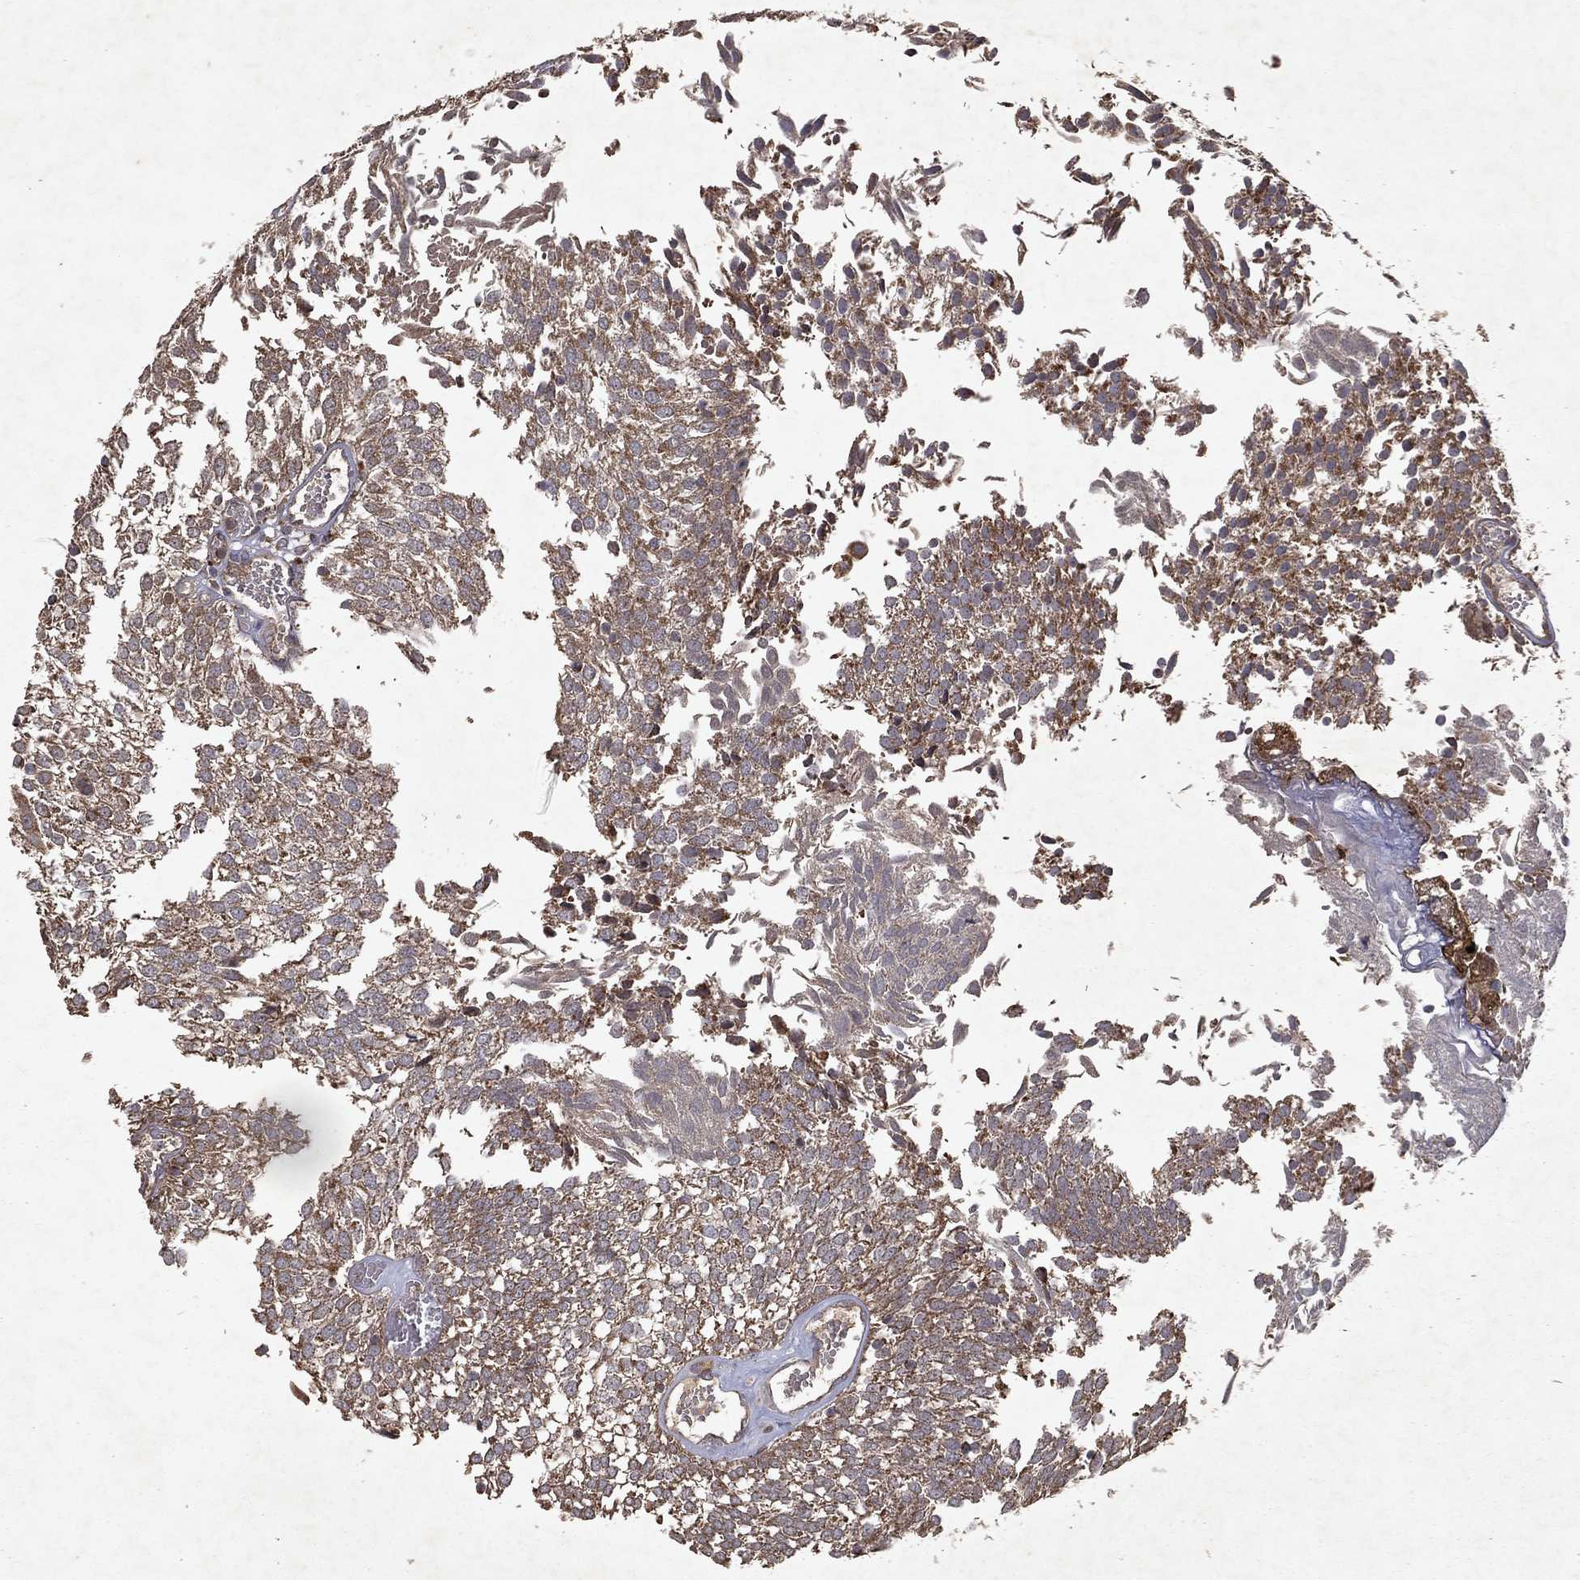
{"staining": {"intensity": "weak", "quantity": "25%-75%", "location": "cytoplasmic/membranous"}, "tissue": "urothelial cancer", "cell_type": "Tumor cells", "image_type": "cancer", "snomed": [{"axis": "morphology", "description": "Urothelial carcinoma, Low grade"}, {"axis": "topography", "description": "Urinary bladder"}], "caption": "Low-grade urothelial carcinoma stained with a protein marker shows weak staining in tumor cells.", "gene": "PYROXD2", "patient": {"sex": "male", "age": 52}}